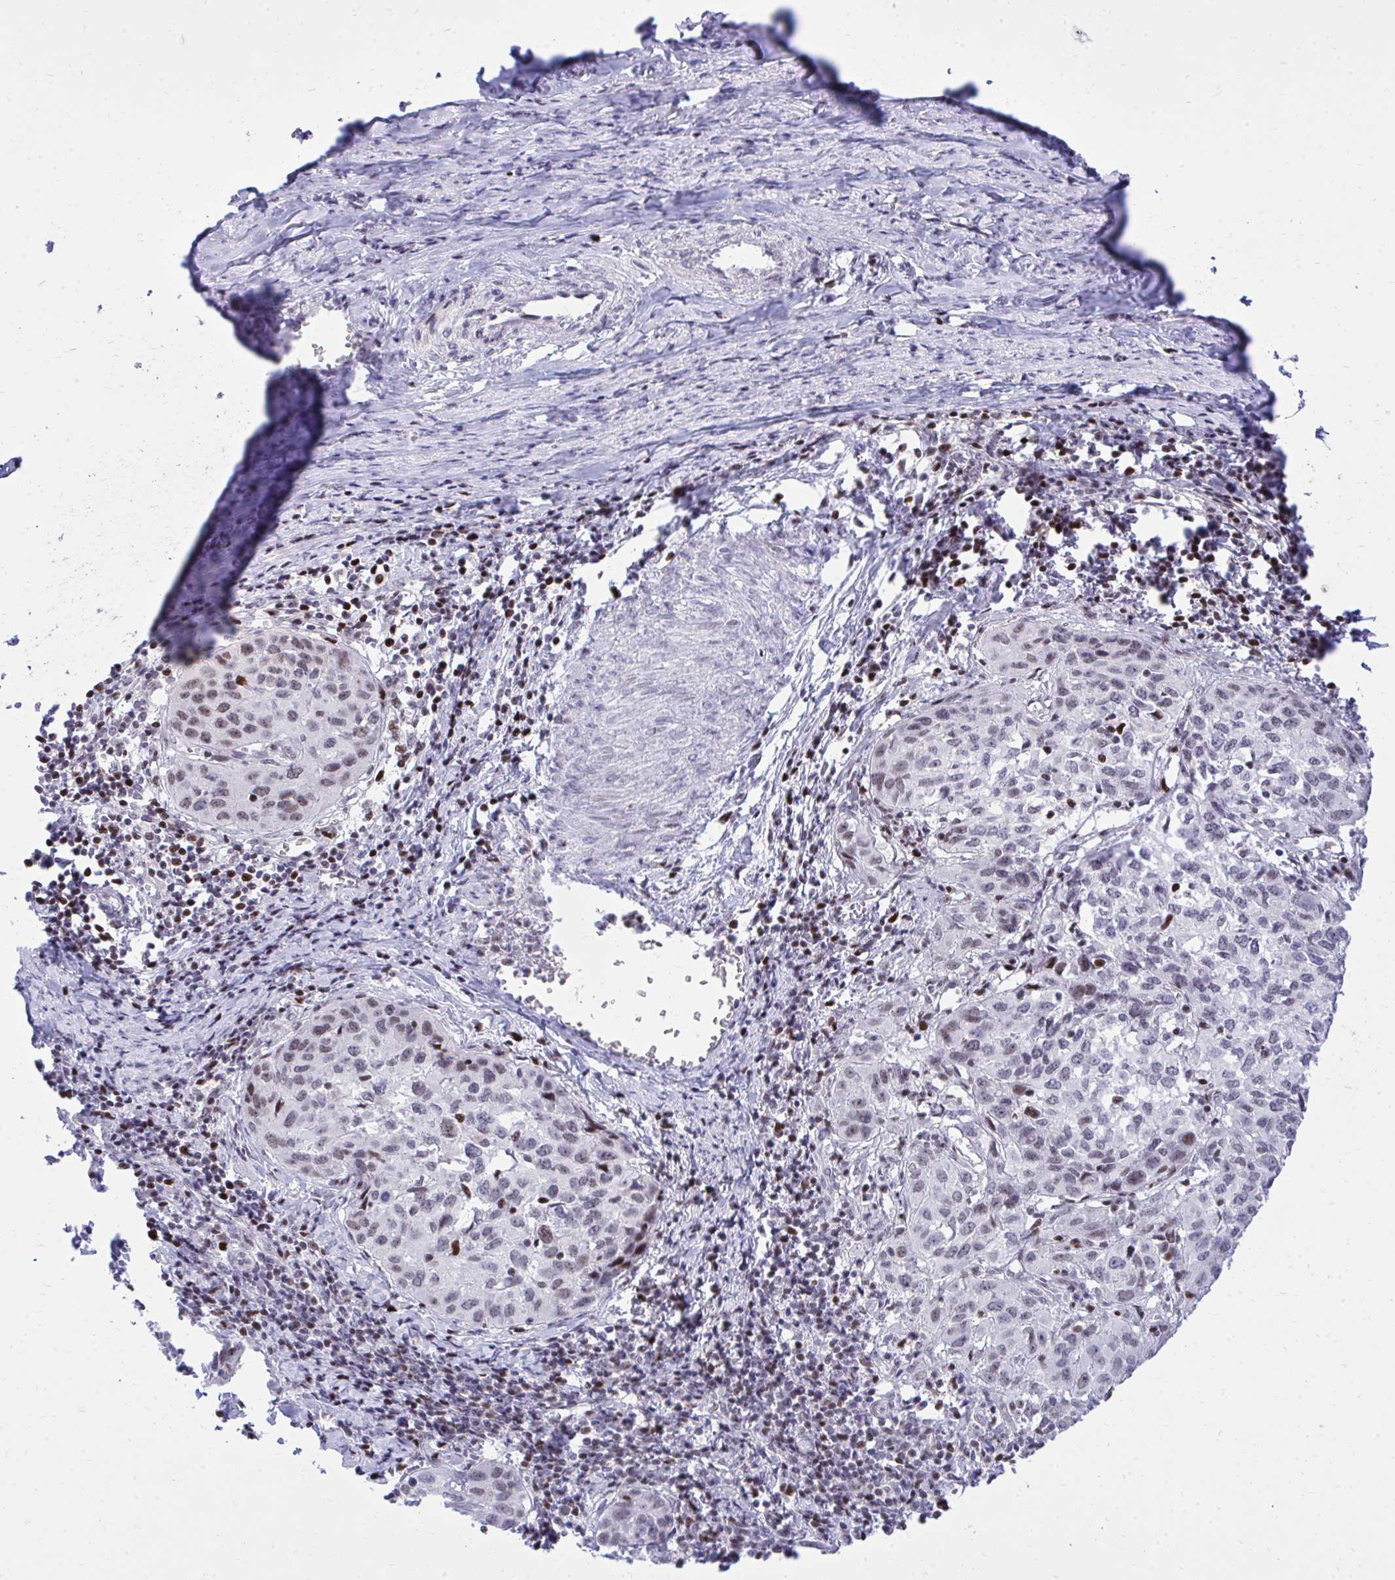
{"staining": {"intensity": "moderate", "quantity": "25%-75%", "location": "nuclear"}, "tissue": "cervical cancer", "cell_type": "Tumor cells", "image_type": "cancer", "snomed": [{"axis": "morphology", "description": "Squamous cell carcinoma, NOS"}, {"axis": "topography", "description": "Cervix"}], "caption": "IHC staining of squamous cell carcinoma (cervical), which reveals medium levels of moderate nuclear staining in approximately 25%-75% of tumor cells indicating moderate nuclear protein staining. The staining was performed using DAB (3,3'-diaminobenzidine) (brown) for protein detection and nuclei were counterstained in hematoxylin (blue).", "gene": "C14orf39", "patient": {"sex": "female", "age": 51}}